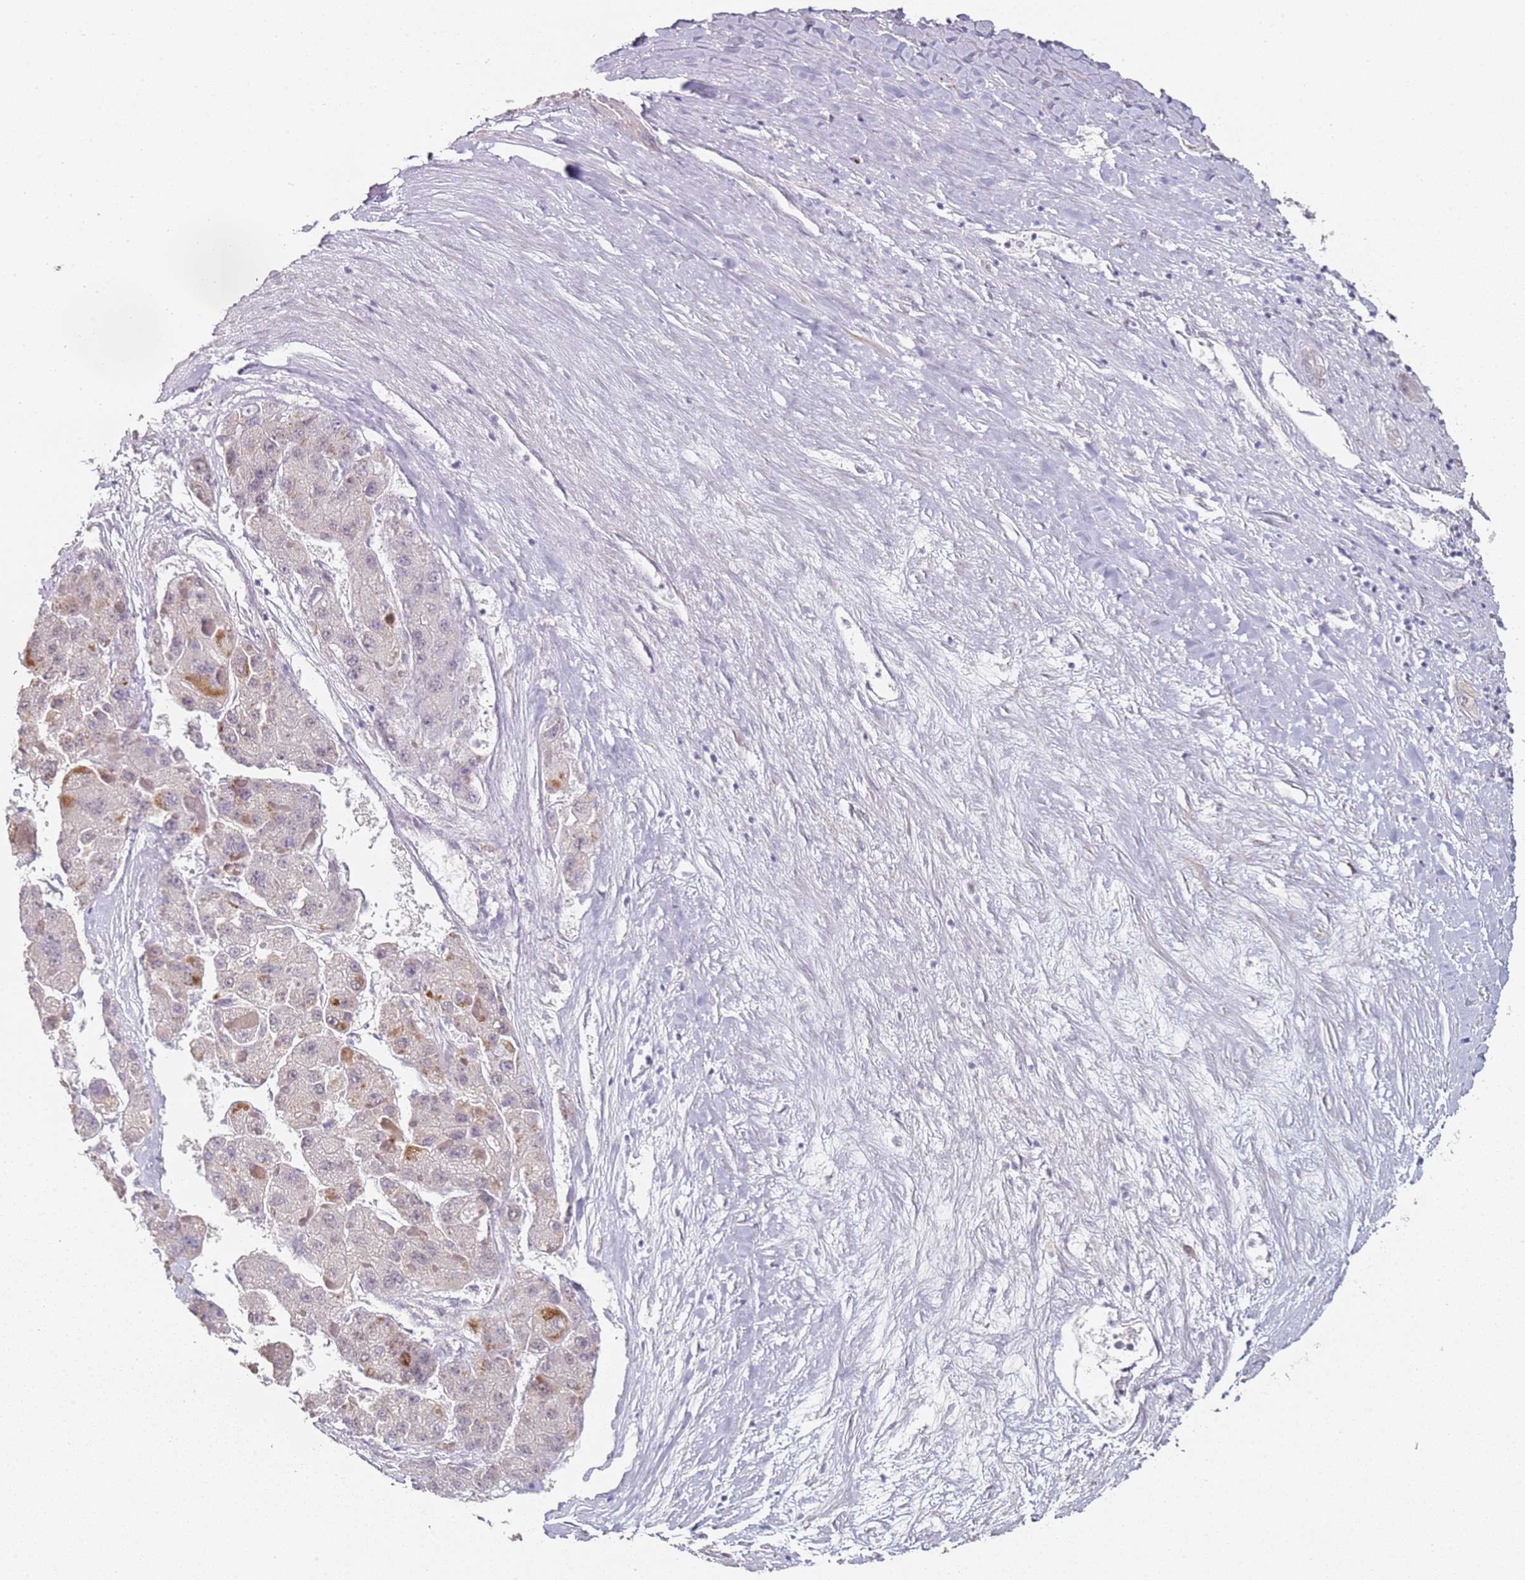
{"staining": {"intensity": "moderate", "quantity": "<25%", "location": "cytoplasmic/membranous"}, "tissue": "liver cancer", "cell_type": "Tumor cells", "image_type": "cancer", "snomed": [{"axis": "morphology", "description": "Carcinoma, Hepatocellular, NOS"}, {"axis": "topography", "description": "Liver"}], "caption": "High-magnification brightfield microscopy of liver cancer (hepatocellular carcinoma) stained with DAB (brown) and counterstained with hematoxylin (blue). tumor cells exhibit moderate cytoplasmic/membranous staining is present in about<25% of cells.", "gene": "DNAH11", "patient": {"sex": "female", "age": 73}}